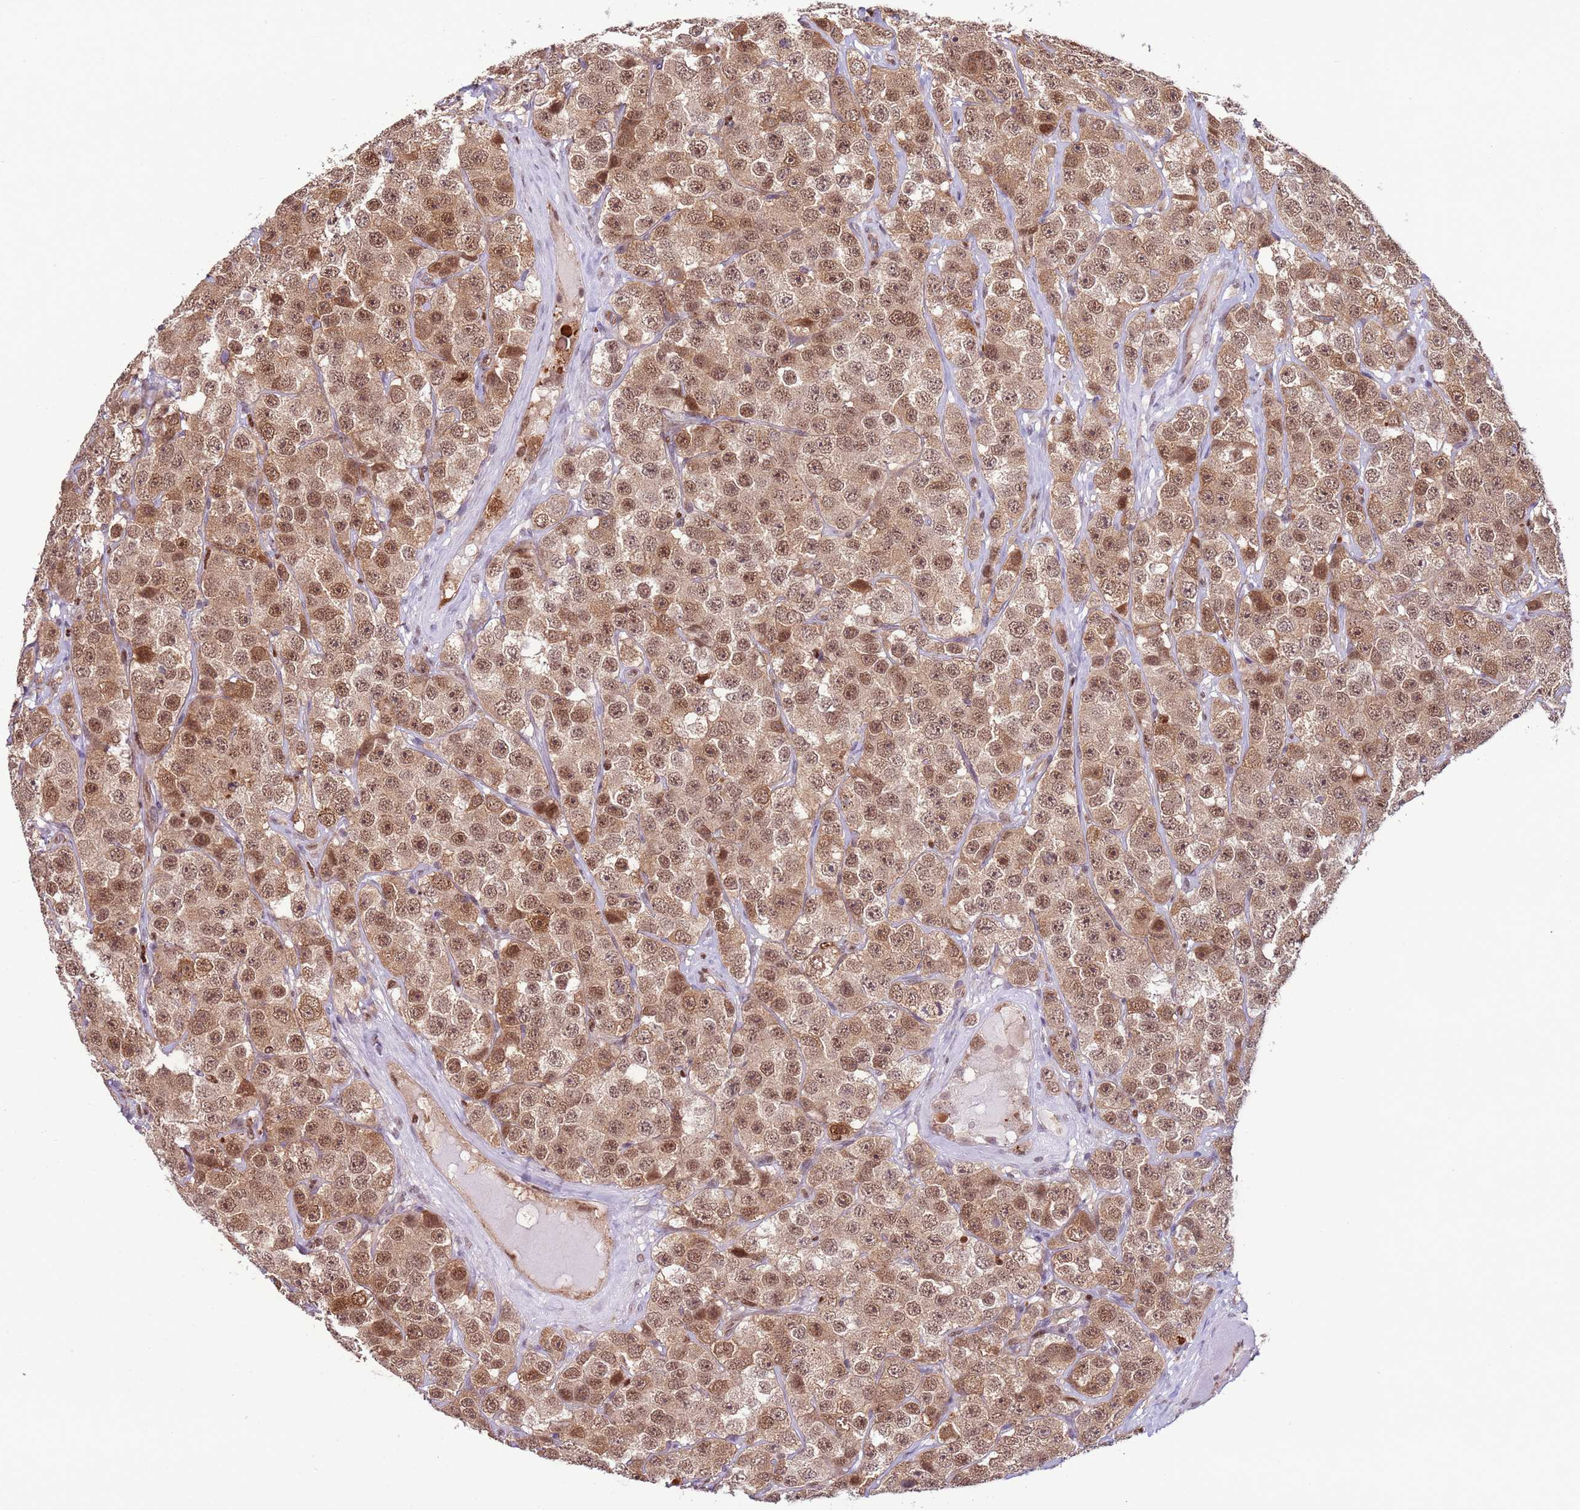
{"staining": {"intensity": "moderate", "quantity": ">75%", "location": "nuclear"}, "tissue": "testis cancer", "cell_type": "Tumor cells", "image_type": "cancer", "snomed": [{"axis": "morphology", "description": "Seminoma, NOS"}, {"axis": "topography", "description": "Testis"}], "caption": "Human testis cancer stained with a brown dye displays moderate nuclear positive staining in approximately >75% of tumor cells.", "gene": "PRPF6", "patient": {"sex": "male", "age": 28}}